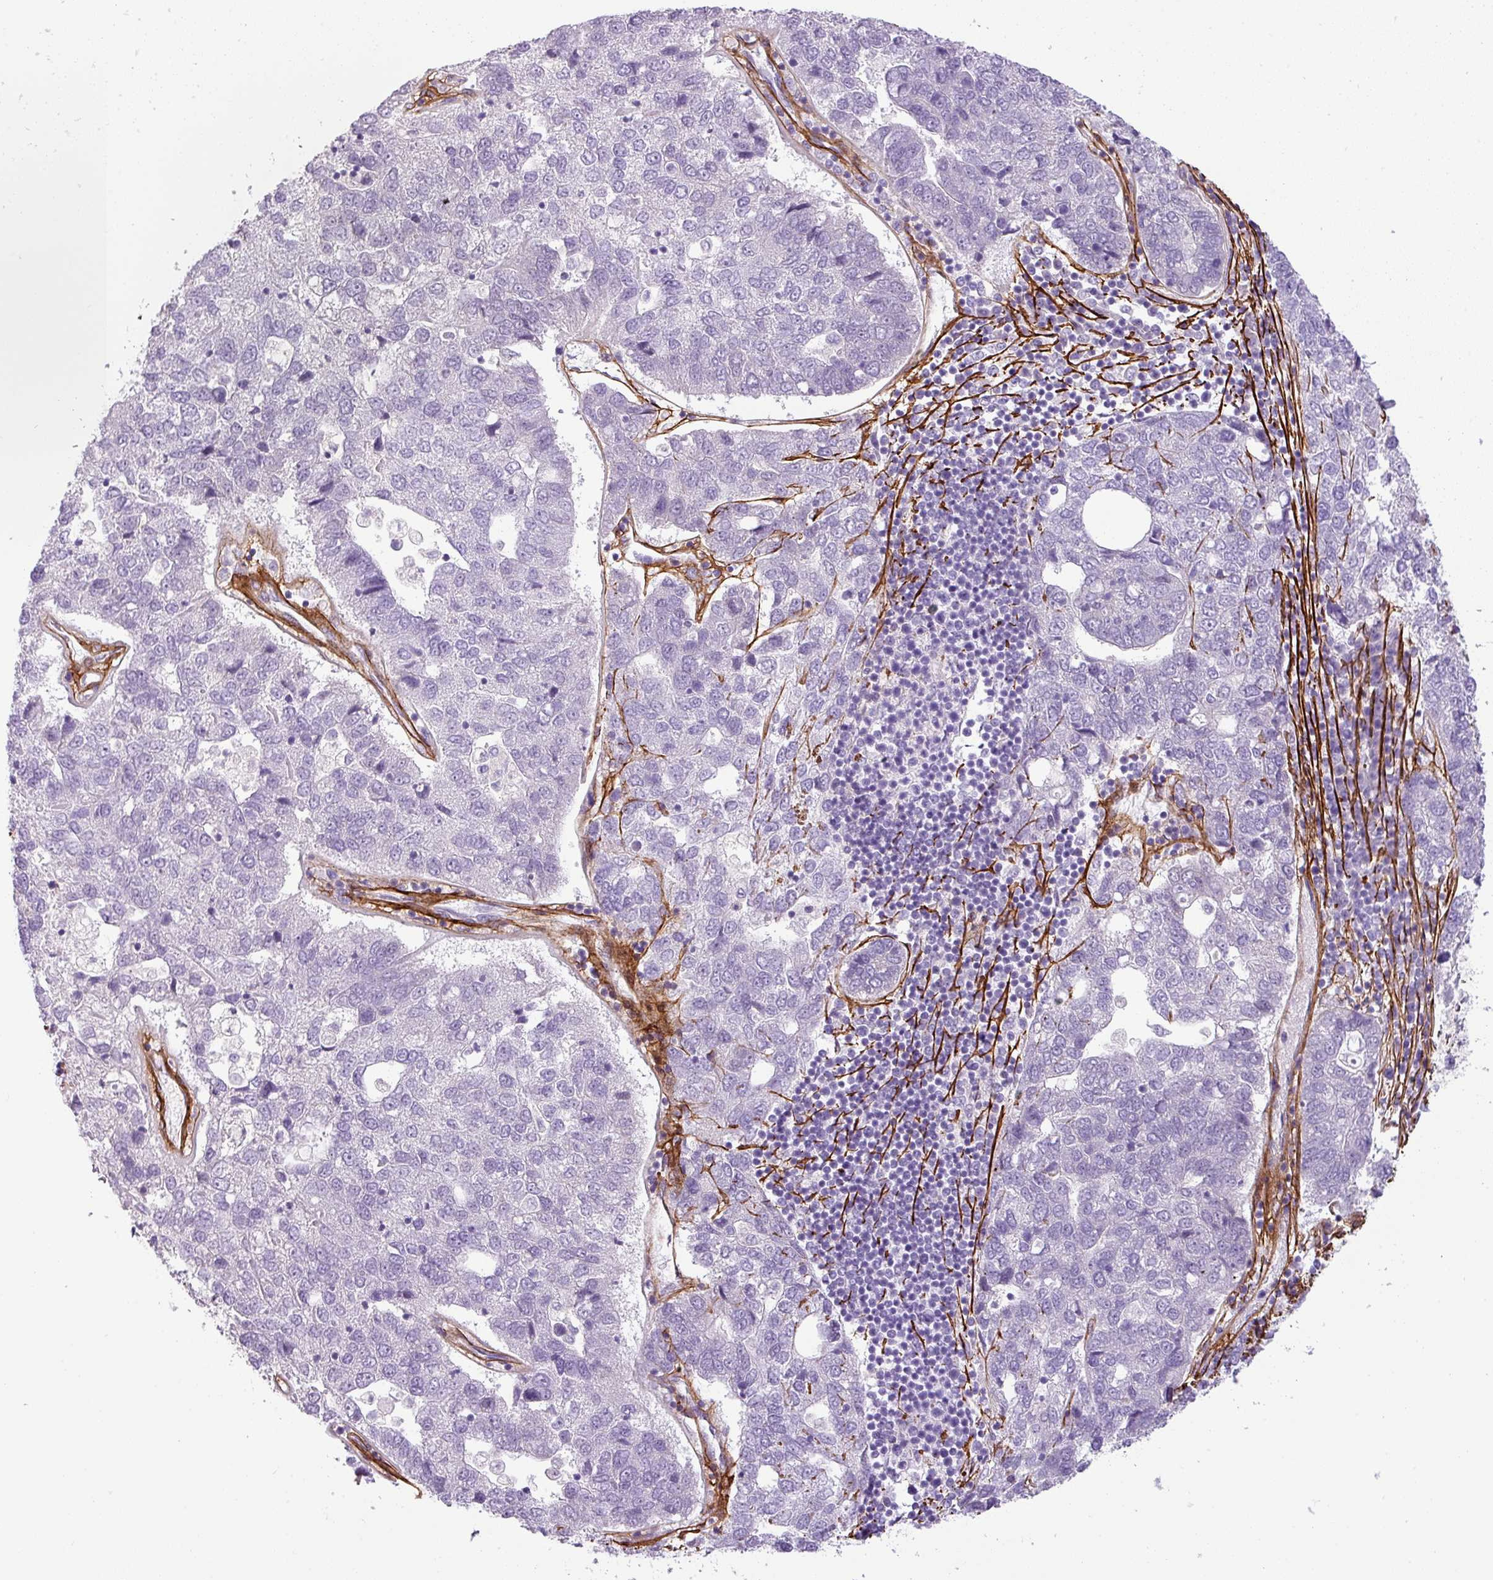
{"staining": {"intensity": "negative", "quantity": "none", "location": "none"}, "tissue": "pancreatic cancer", "cell_type": "Tumor cells", "image_type": "cancer", "snomed": [{"axis": "morphology", "description": "Adenocarcinoma, NOS"}, {"axis": "topography", "description": "Pancreas"}], "caption": "Image shows no protein positivity in tumor cells of pancreatic adenocarcinoma tissue.", "gene": "PARD6G", "patient": {"sex": "female", "age": 61}}